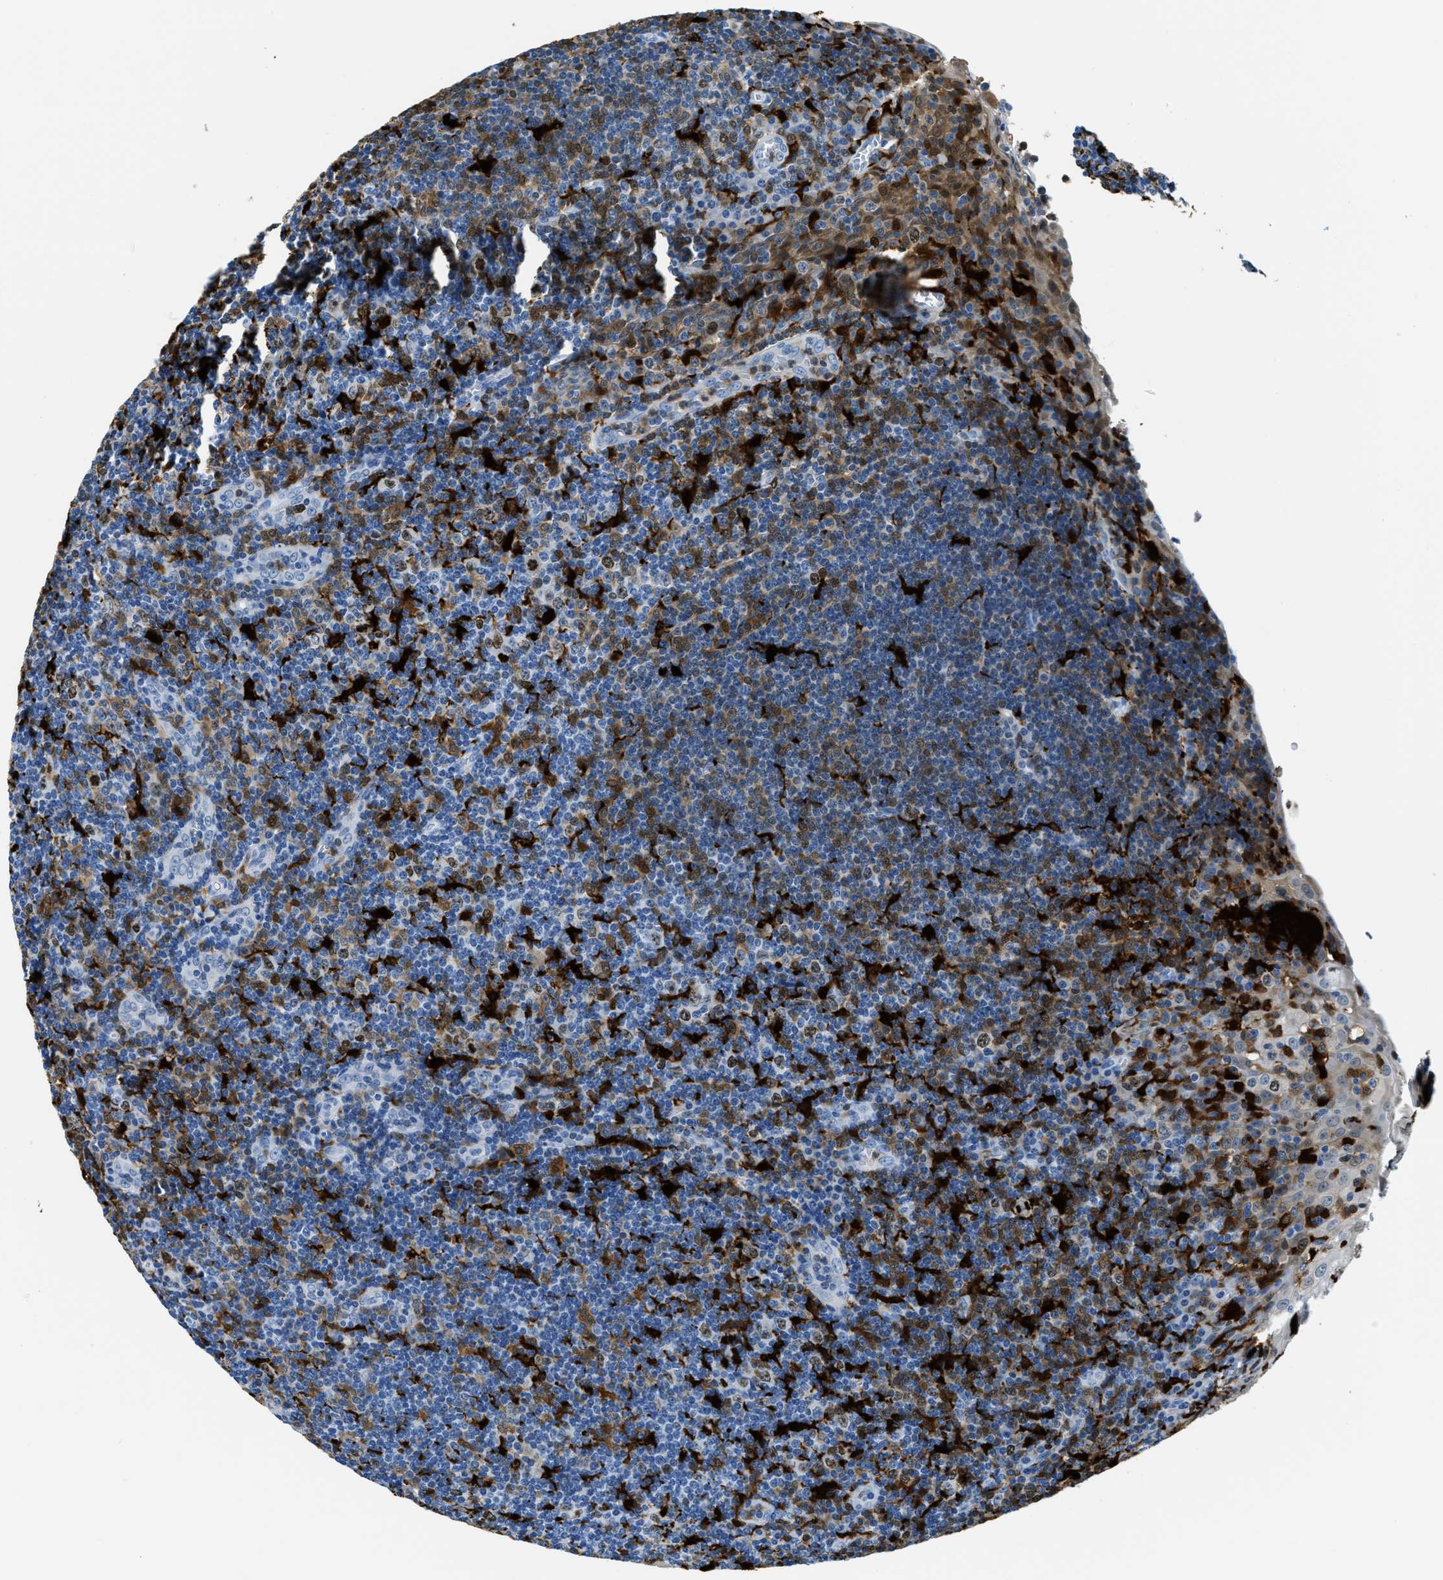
{"staining": {"intensity": "strong", "quantity": "<25%", "location": "cytoplasmic/membranous,nuclear"}, "tissue": "tonsil", "cell_type": "Non-germinal center cells", "image_type": "normal", "snomed": [{"axis": "morphology", "description": "Normal tissue, NOS"}, {"axis": "topography", "description": "Tonsil"}], "caption": "Protein expression analysis of normal human tonsil reveals strong cytoplasmic/membranous,nuclear staining in about <25% of non-germinal center cells.", "gene": "CAPG", "patient": {"sex": "male", "age": 37}}